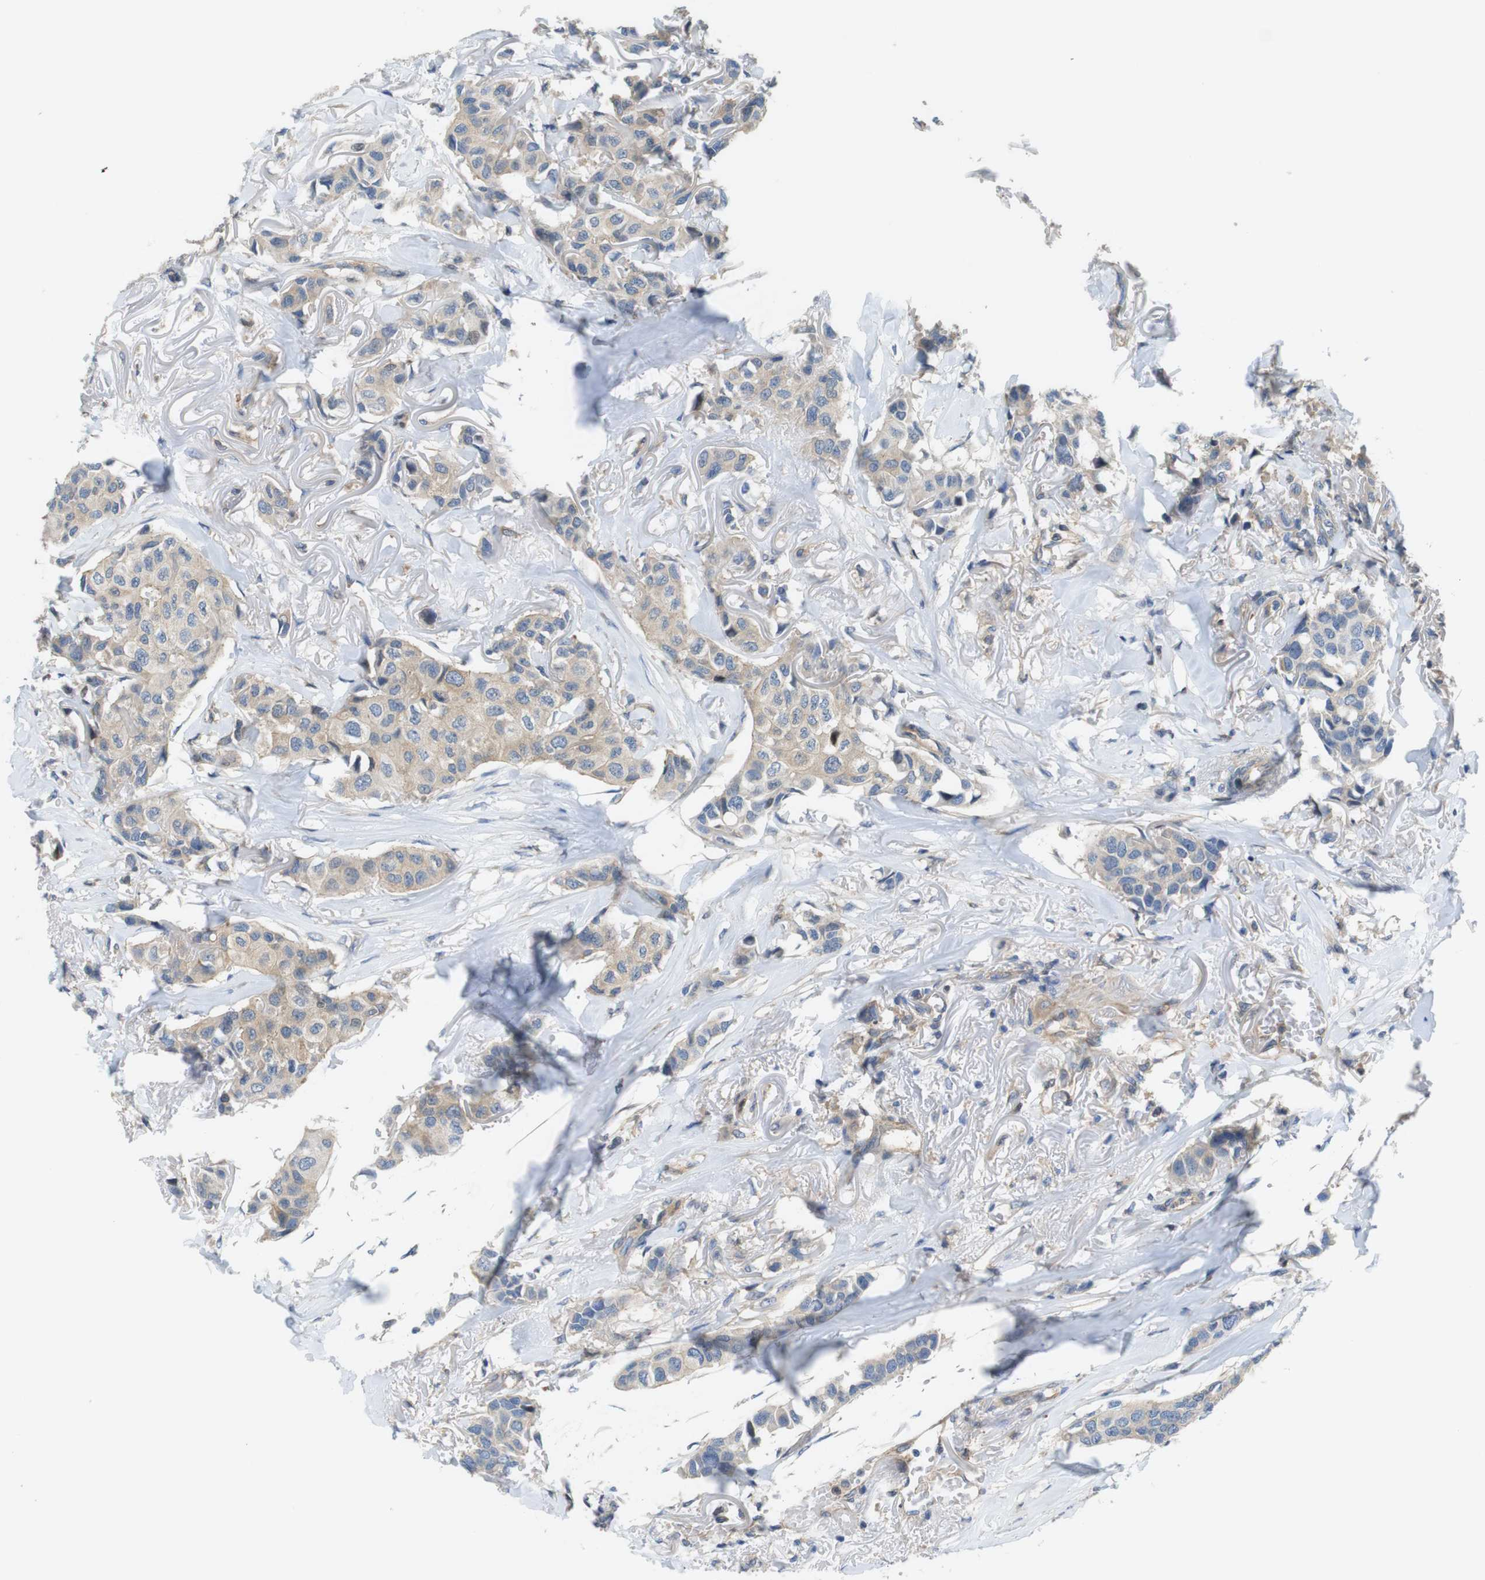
{"staining": {"intensity": "weak", "quantity": "25%-75%", "location": "cytoplasmic/membranous"}, "tissue": "breast cancer", "cell_type": "Tumor cells", "image_type": "cancer", "snomed": [{"axis": "morphology", "description": "Duct carcinoma"}, {"axis": "topography", "description": "Breast"}], "caption": "This is a histology image of IHC staining of invasive ductal carcinoma (breast), which shows weak staining in the cytoplasmic/membranous of tumor cells.", "gene": "PCDH10", "patient": {"sex": "female", "age": 80}}